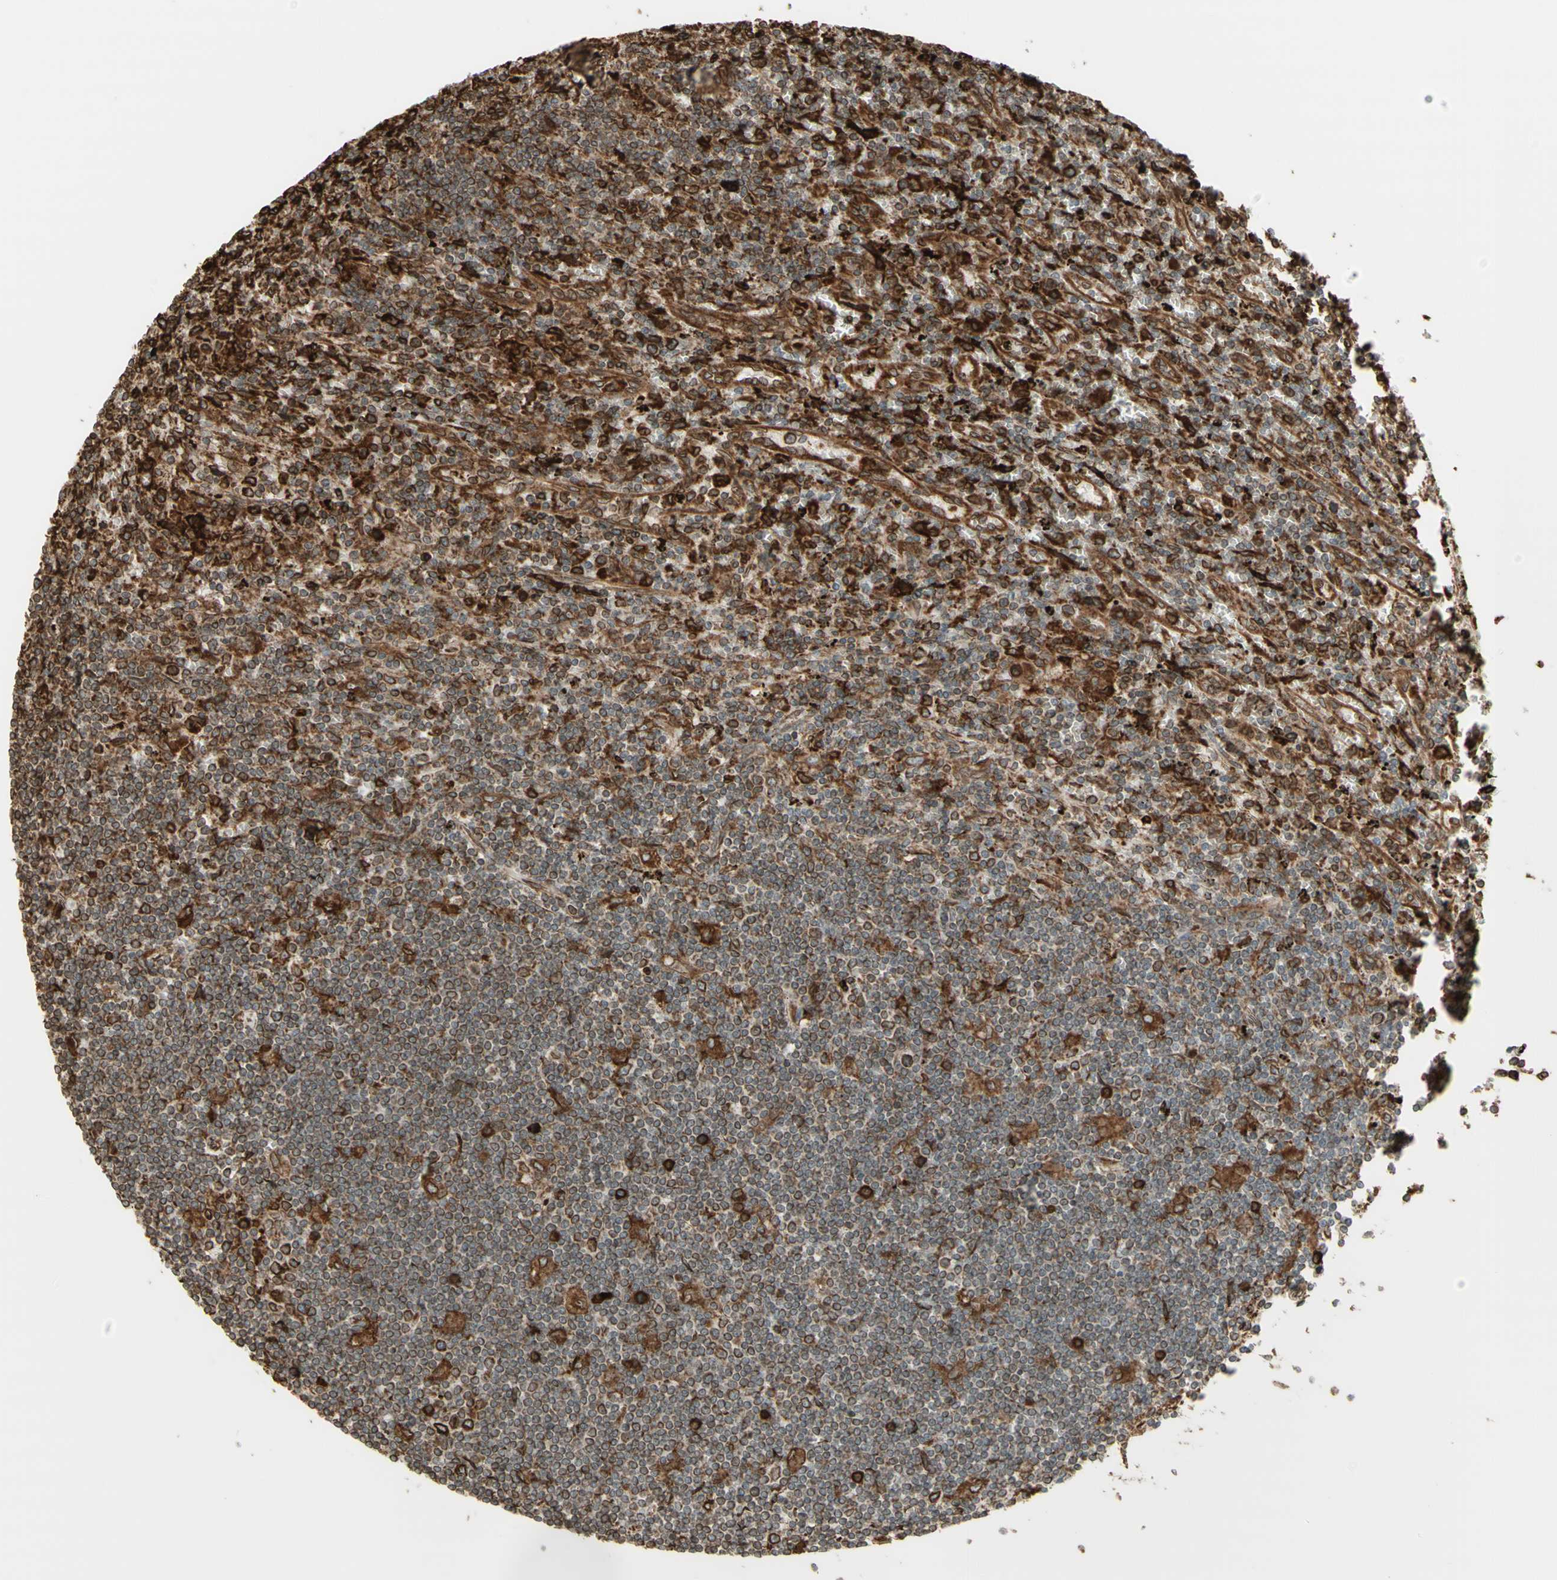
{"staining": {"intensity": "moderate", "quantity": "25%-75%", "location": "cytoplasmic/membranous"}, "tissue": "lymphoma", "cell_type": "Tumor cells", "image_type": "cancer", "snomed": [{"axis": "morphology", "description": "Malignant lymphoma, non-Hodgkin's type, Low grade"}, {"axis": "topography", "description": "Spleen"}], "caption": "Approximately 25%-75% of tumor cells in human lymphoma demonstrate moderate cytoplasmic/membranous protein staining as visualized by brown immunohistochemical staining.", "gene": "CANX", "patient": {"sex": "male", "age": 76}}